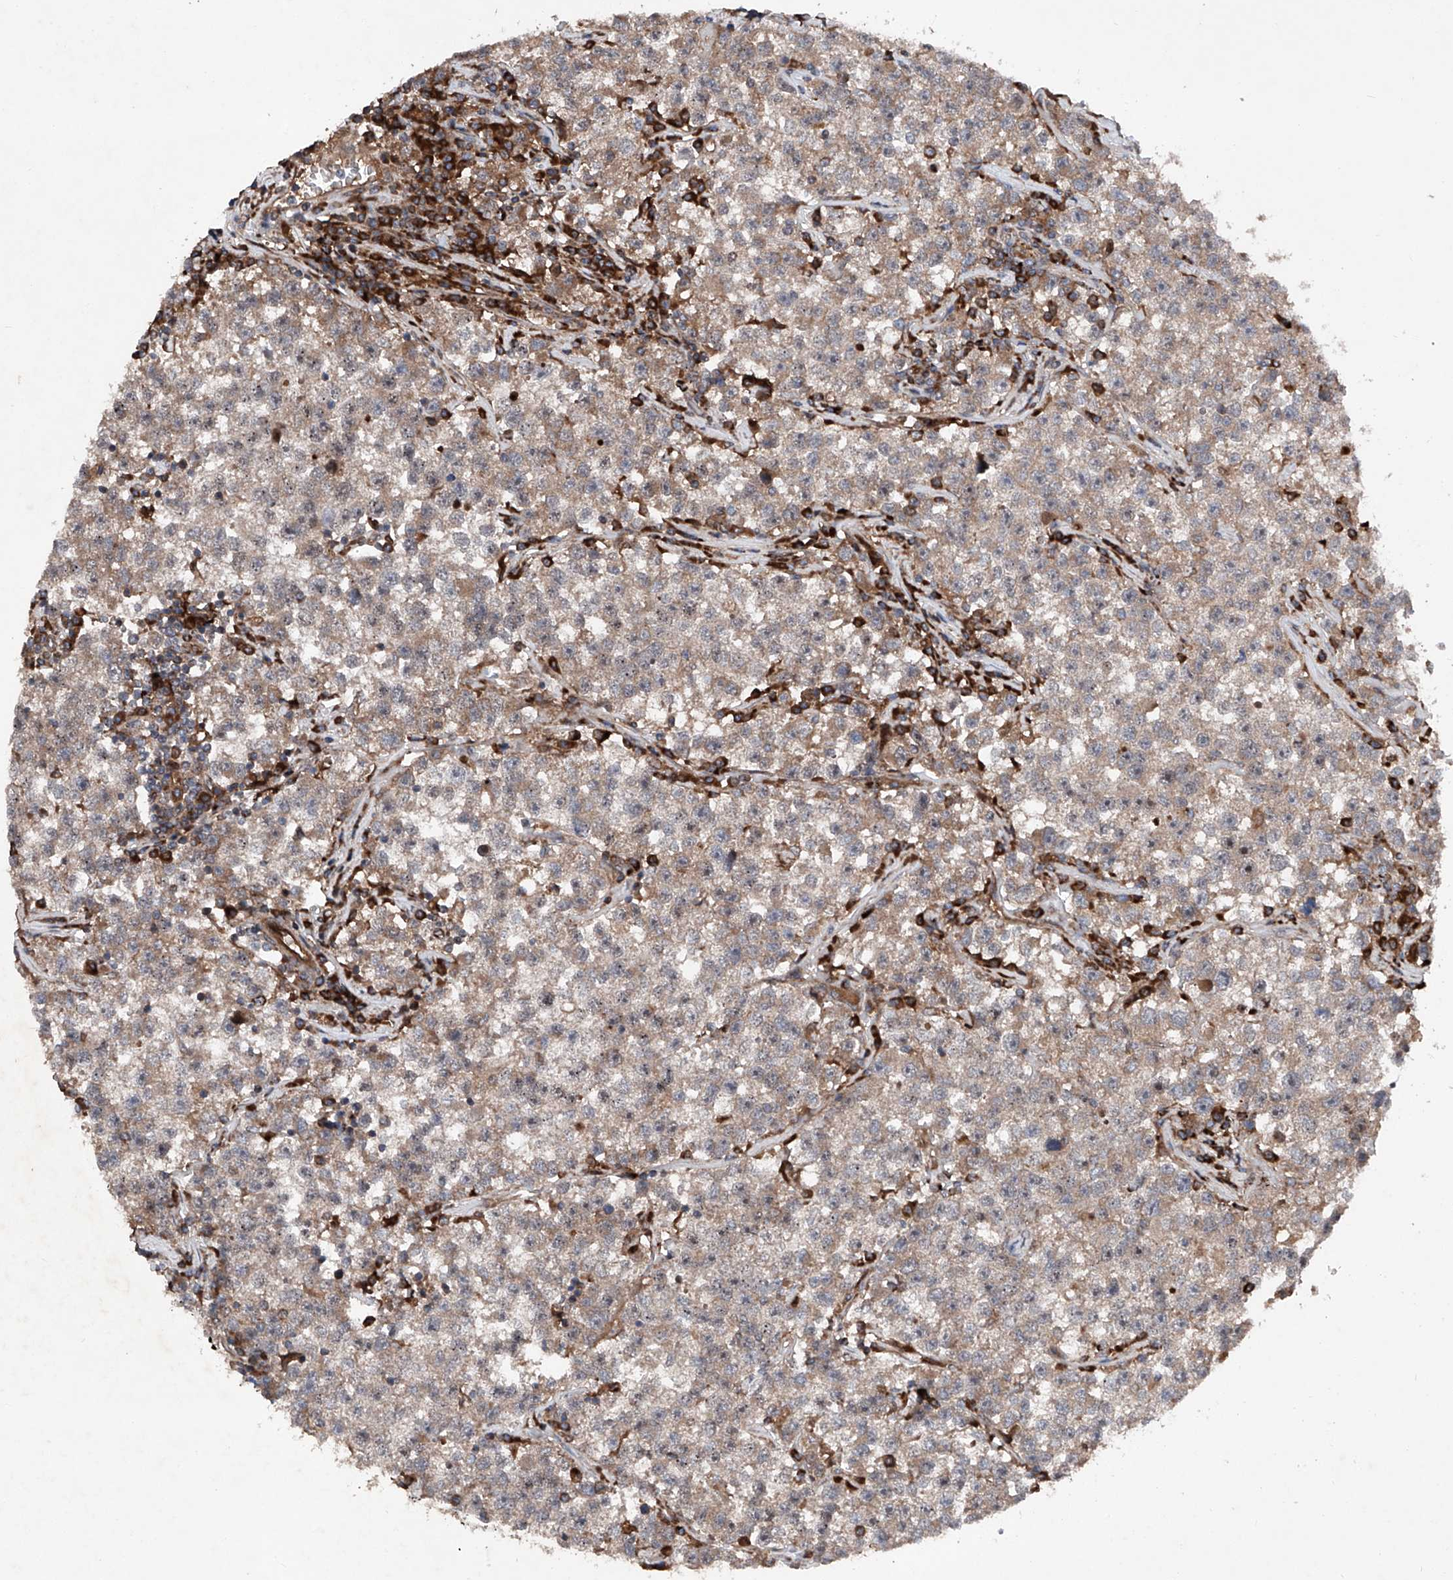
{"staining": {"intensity": "weak", "quantity": ">75%", "location": "cytoplasmic/membranous"}, "tissue": "testis cancer", "cell_type": "Tumor cells", "image_type": "cancer", "snomed": [{"axis": "morphology", "description": "Seminoma, NOS"}, {"axis": "topography", "description": "Testis"}], "caption": "This histopathology image reveals immunohistochemistry (IHC) staining of seminoma (testis), with low weak cytoplasmic/membranous expression in about >75% of tumor cells.", "gene": "DAD1", "patient": {"sex": "male", "age": 22}}